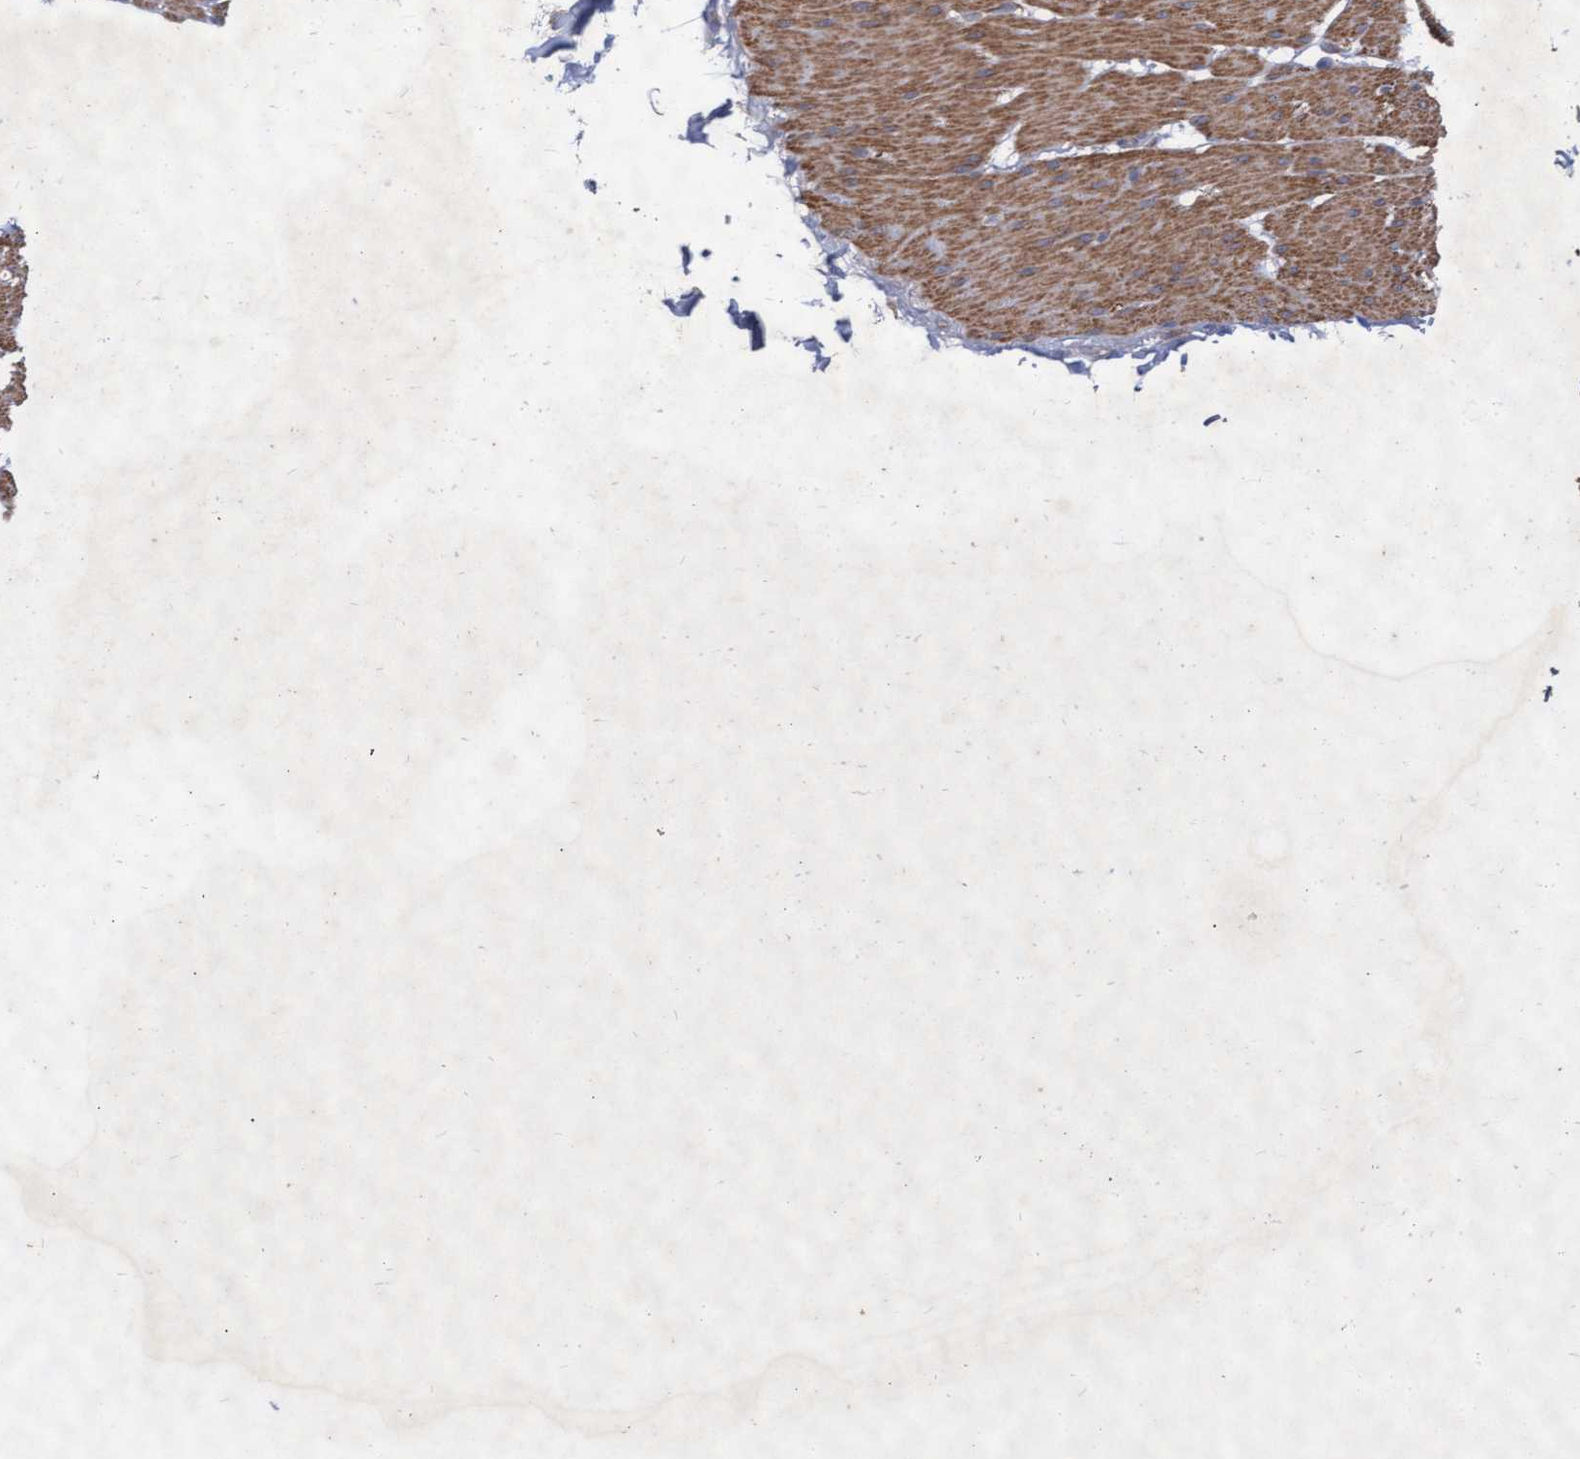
{"staining": {"intensity": "moderate", "quantity": ">75%", "location": "cytoplasmic/membranous"}, "tissue": "smooth muscle", "cell_type": "Smooth muscle cells", "image_type": "normal", "snomed": [{"axis": "morphology", "description": "Normal tissue, NOS"}, {"axis": "topography", "description": "Smooth muscle"}, {"axis": "topography", "description": "Colon"}], "caption": "Immunohistochemistry (IHC) of benign smooth muscle displays medium levels of moderate cytoplasmic/membranous positivity in about >75% of smooth muscle cells. Ihc stains the protein of interest in brown and the nuclei are stained blue.", "gene": "ABCF2", "patient": {"sex": "male", "age": 67}}